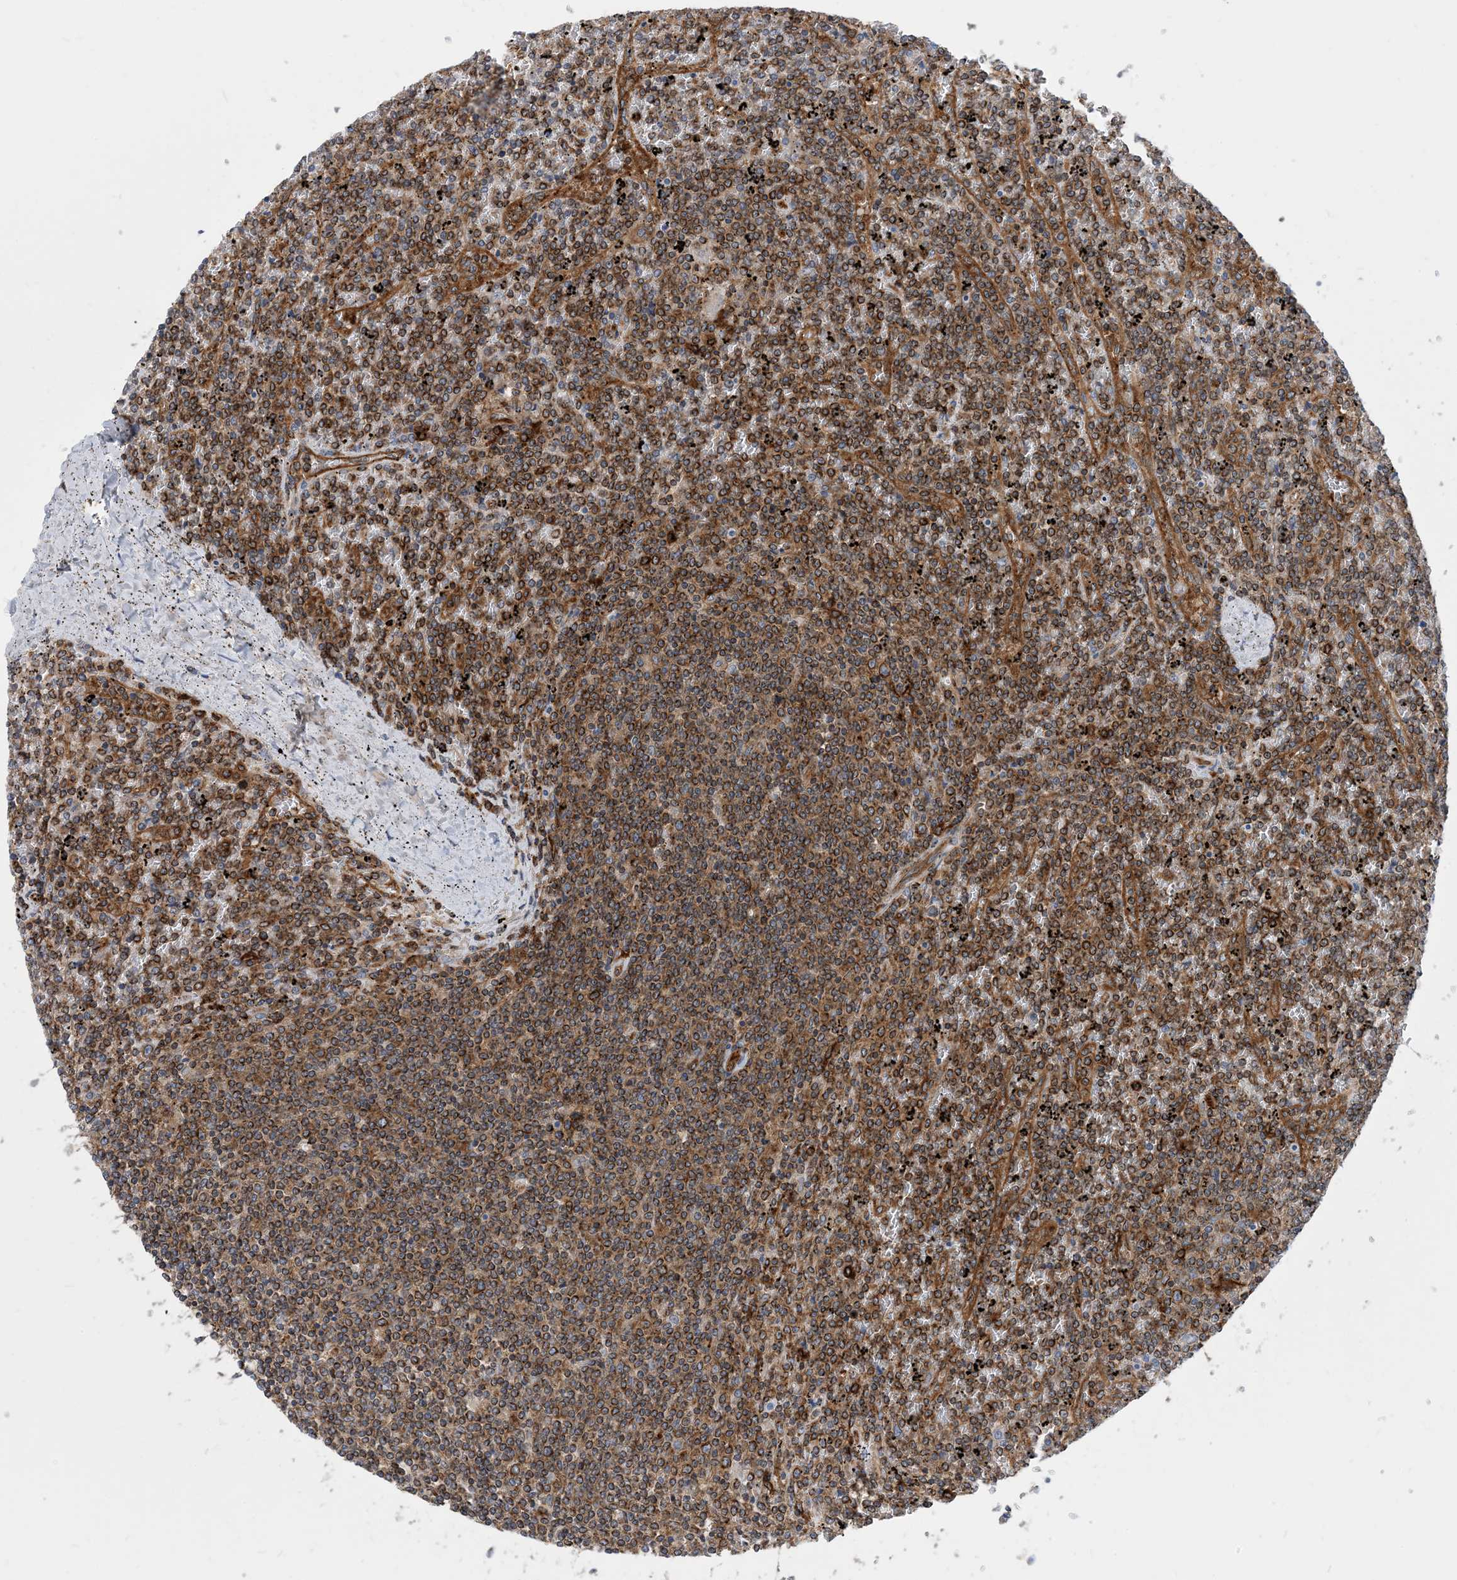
{"staining": {"intensity": "moderate", "quantity": ">75%", "location": "cytoplasmic/membranous"}, "tissue": "lymphoma", "cell_type": "Tumor cells", "image_type": "cancer", "snomed": [{"axis": "morphology", "description": "Malignant lymphoma, non-Hodgkin's type, Low grade"}, {"axis": "topography", "description": "Spleen"}], "caption": "The immunohistochemical stain labels moderate cytoplasmic/membranous expression in tumor cells of malignant lymphoma, non-Hodgkin's type (low-grade) tissue. Immunohistochemistry (ihc) stains the protein in brown and the nuclei are stained blue.", "gene": "DYNC1LI1", "patient": {"sex": "female", "age": 19}}